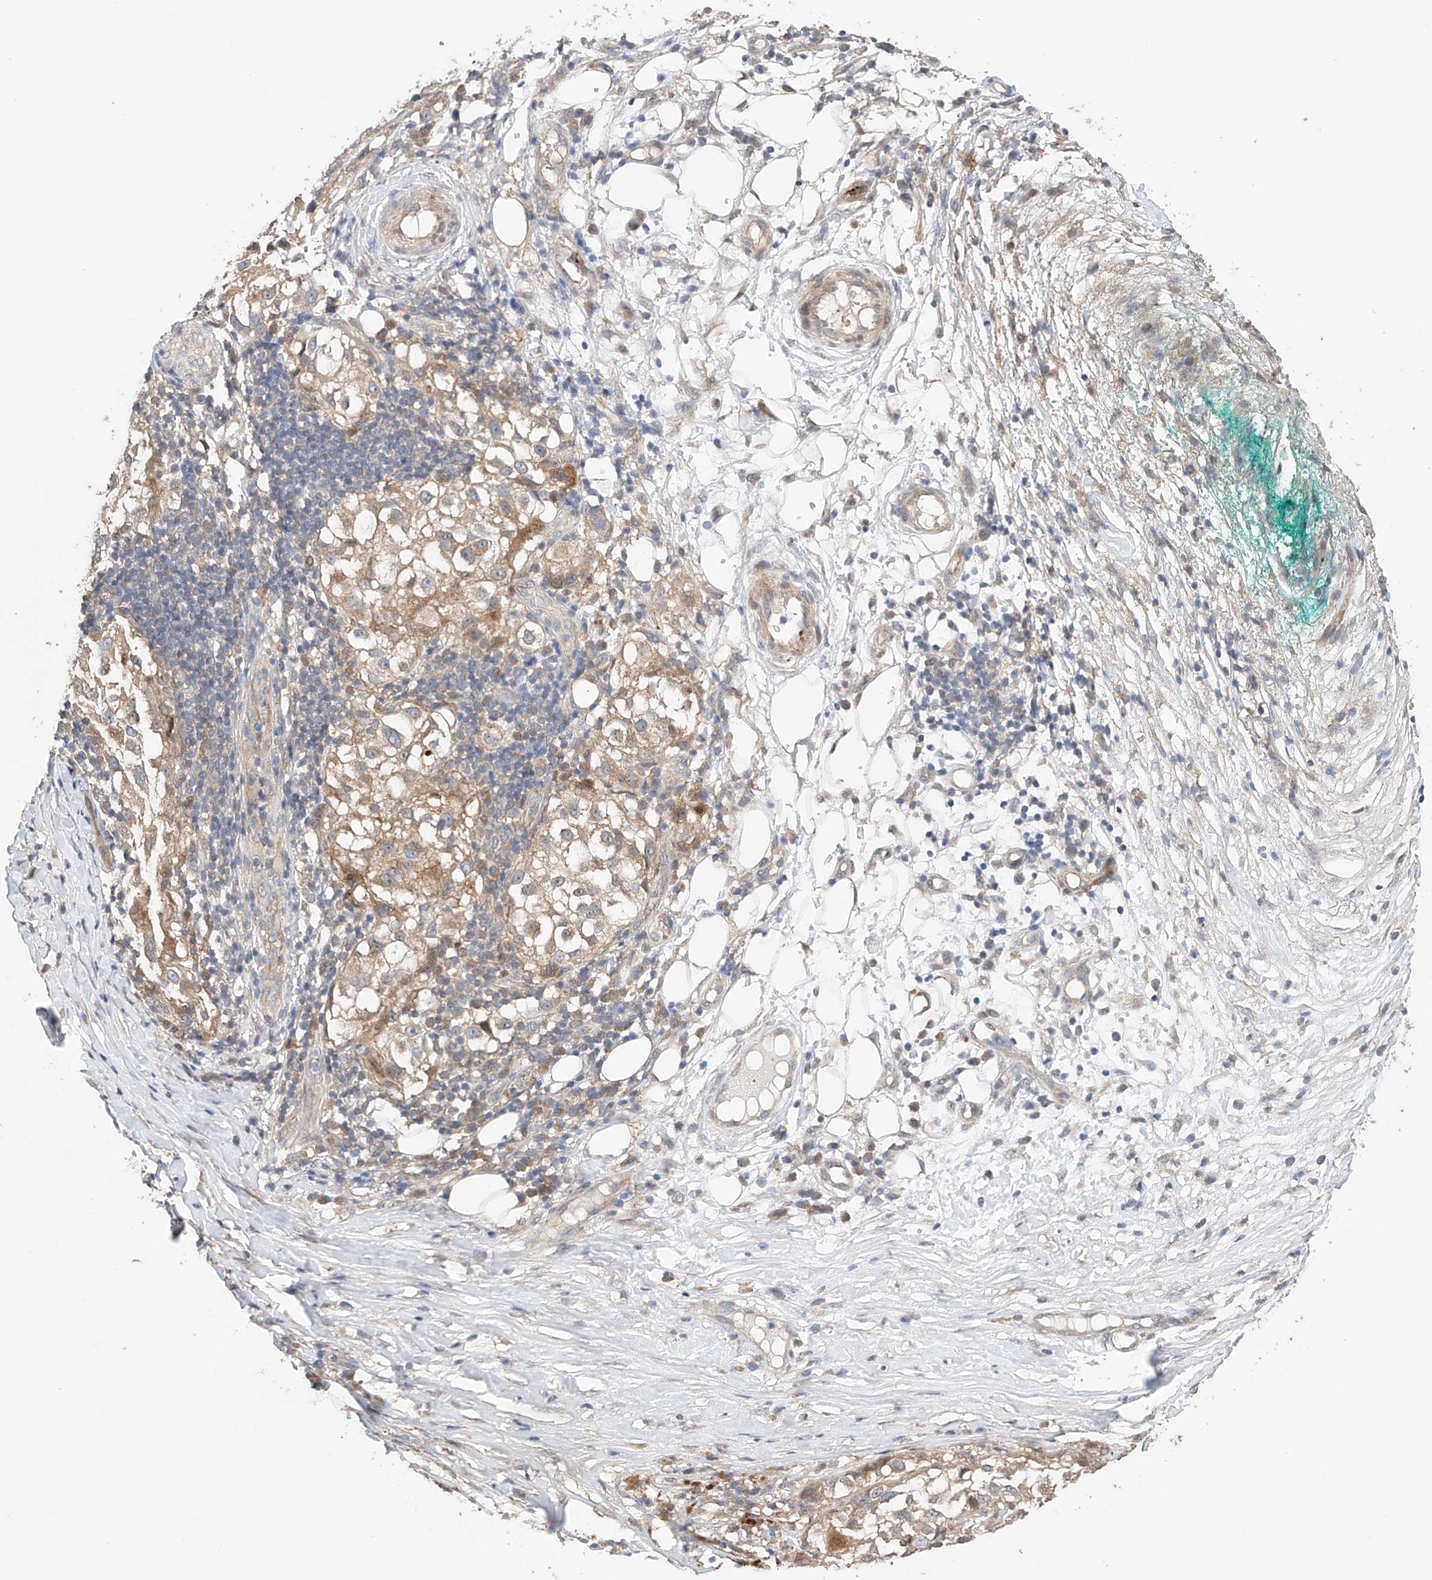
{"staining": {"intensity": "moderate", "quantity": "25%-75%", "location": "cytoplasmic/membranous"}, "tissue": "melanoma", "cell_type": "Tumor cells", "image_type": "cancer", "snomed": [{"axis": "morphology", "description": "Necrosis, NOS"}, {"axis": "morphology", "description": "Malignant melanoma, NOS"}, {"axis": "topography", "description": "Skin"}], "caption": "Immunohistochemical staining of human malignant melanoma displays medium levels of moderate cytoplasmic/membranous protein expression in approximately 25%-75% of tumor cells.", "gene": "ZFHX2", "patient": {"sex": "female", "age": 87}}